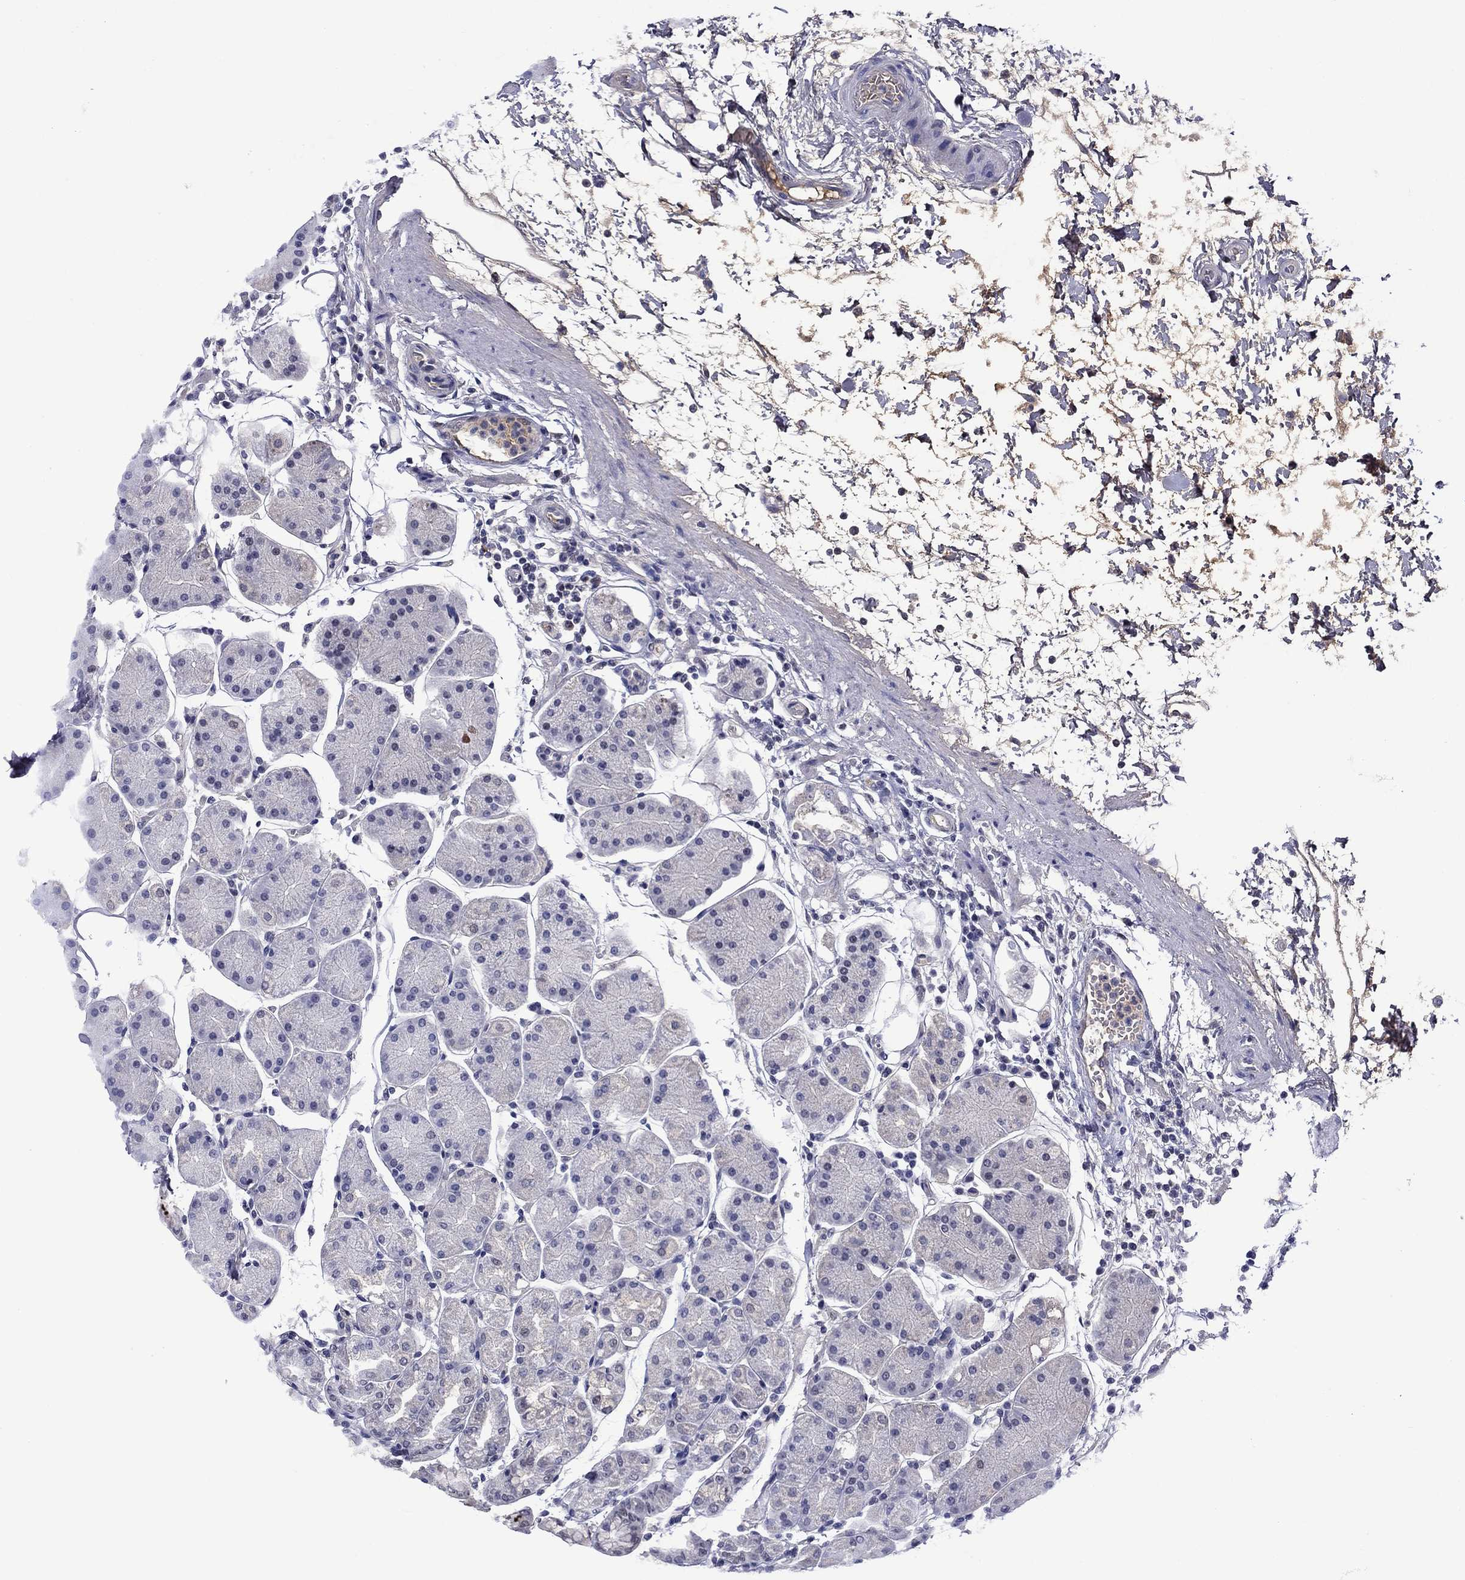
{"staining": {"intensity": "negative", "quantity": "none", "location": "none"}, "tissue": "stomach", "cell_type": "Glandular cells", "image_type": "normal", "snomed": [{"axis": "morphology", "description": "Normal tissue, NOS"}, {"axis": "topography", "description": "Stomach"}], "caption": "IHC of benign stomach demonstrates no positivity in glandular cells.", "gene": "APOA2", "patient": {"sex": "male", "age": 54}}